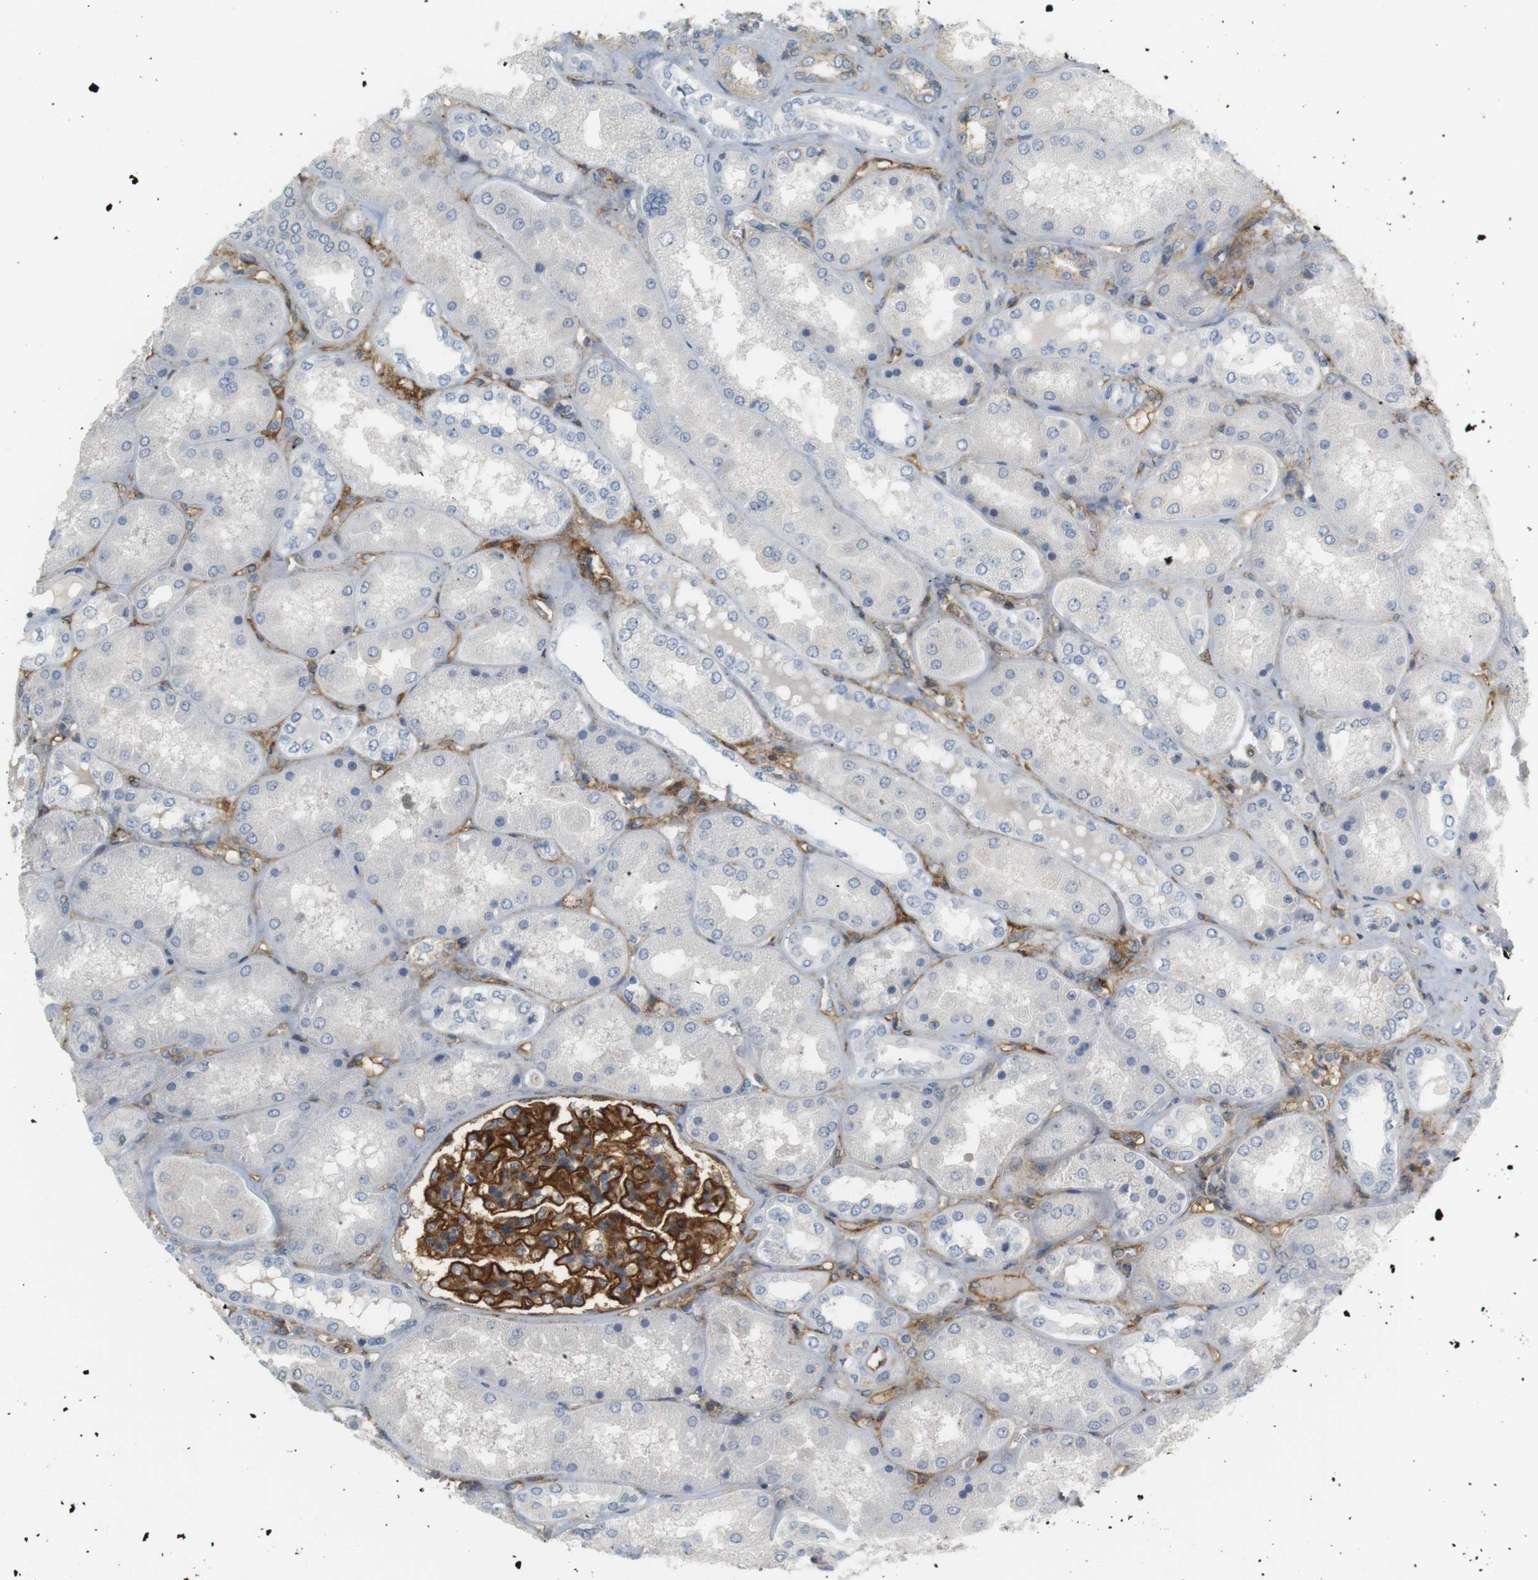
{"staining": {"intensity": "strong", "quantity": ">75%", "location": "cytoplasmic/membranous"}, "tissue": "kidney", "cell_type": "Cells in glomeruli", "image_type": "normal", "snomed": [{"axis": "morphology", "description": "Normal tissue, NOS"}, {"axis": "topography", "description": "Kidney"}], "caption": "This photomicrograph reveals unremarkable kidney stained with immunohistochemistry (IHC) to label a protein in brown. The cytoplasmic/membranous of cells in glomeruli show strong positivity for the protein. Nuclei are counter-stained blue.", "gene": "F2R", "patient": {"sex": "female", "age": 56}}